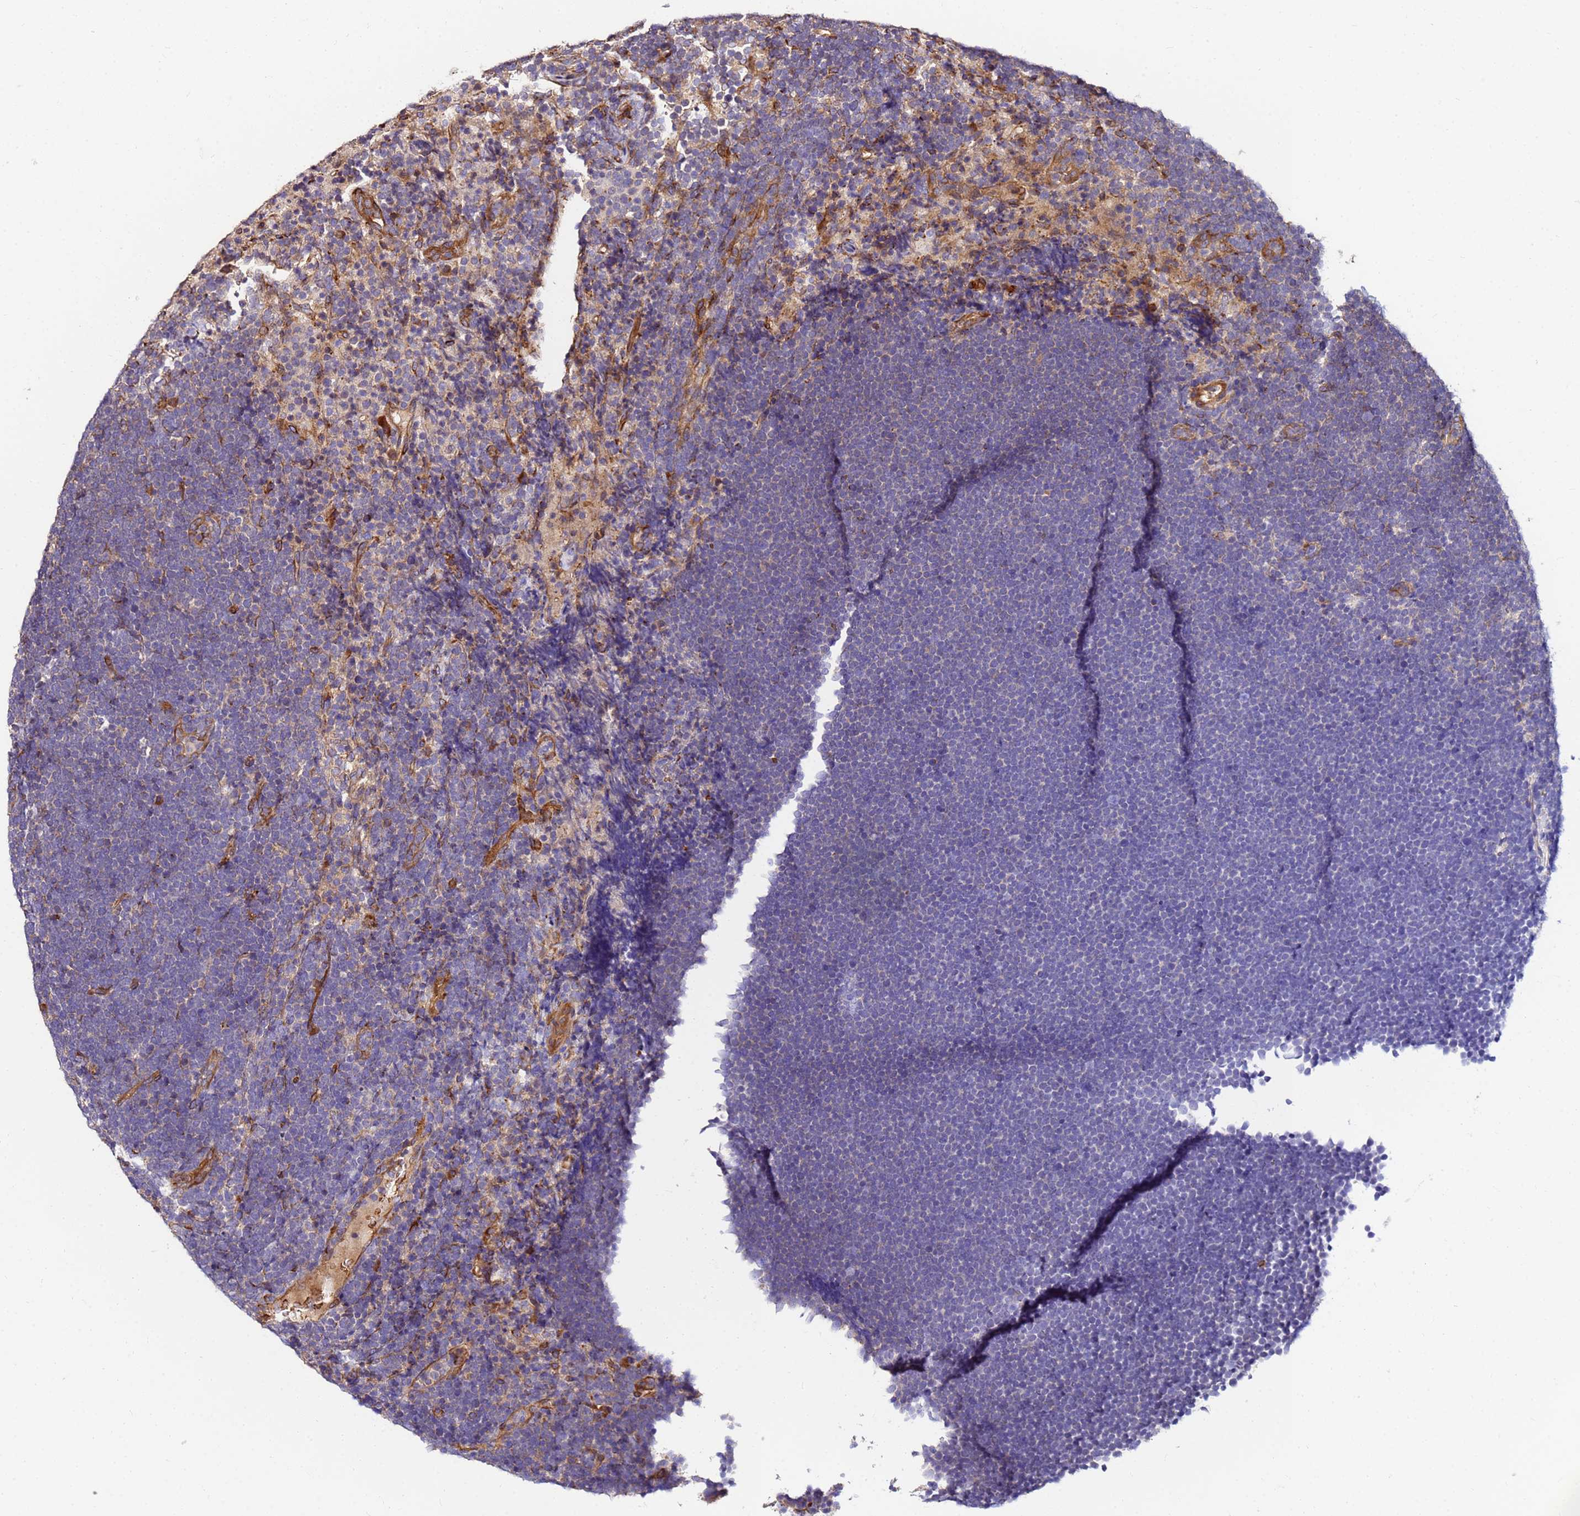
{"staining": {"intensity": "negative", "quantity": "none", "location": "none"}, "tissue": "lymphoma", "cell_type": "Tumor cells", "image_type": "cancer", "snomed": [{"axis": "morphology", "description": "Malignant lymphoma, non-Hodgkin's type, High grade"}, {"axis": "topography", "description": "Lymph node"}], "caption": "High power microscopy histopathology image of an immunohistochemistry (IHC) histopathology image of lymphoma, revealing no significant positivity in tumor cells.", "gene": "WWC2", "patient": {"sex": "male", "age": 13}}